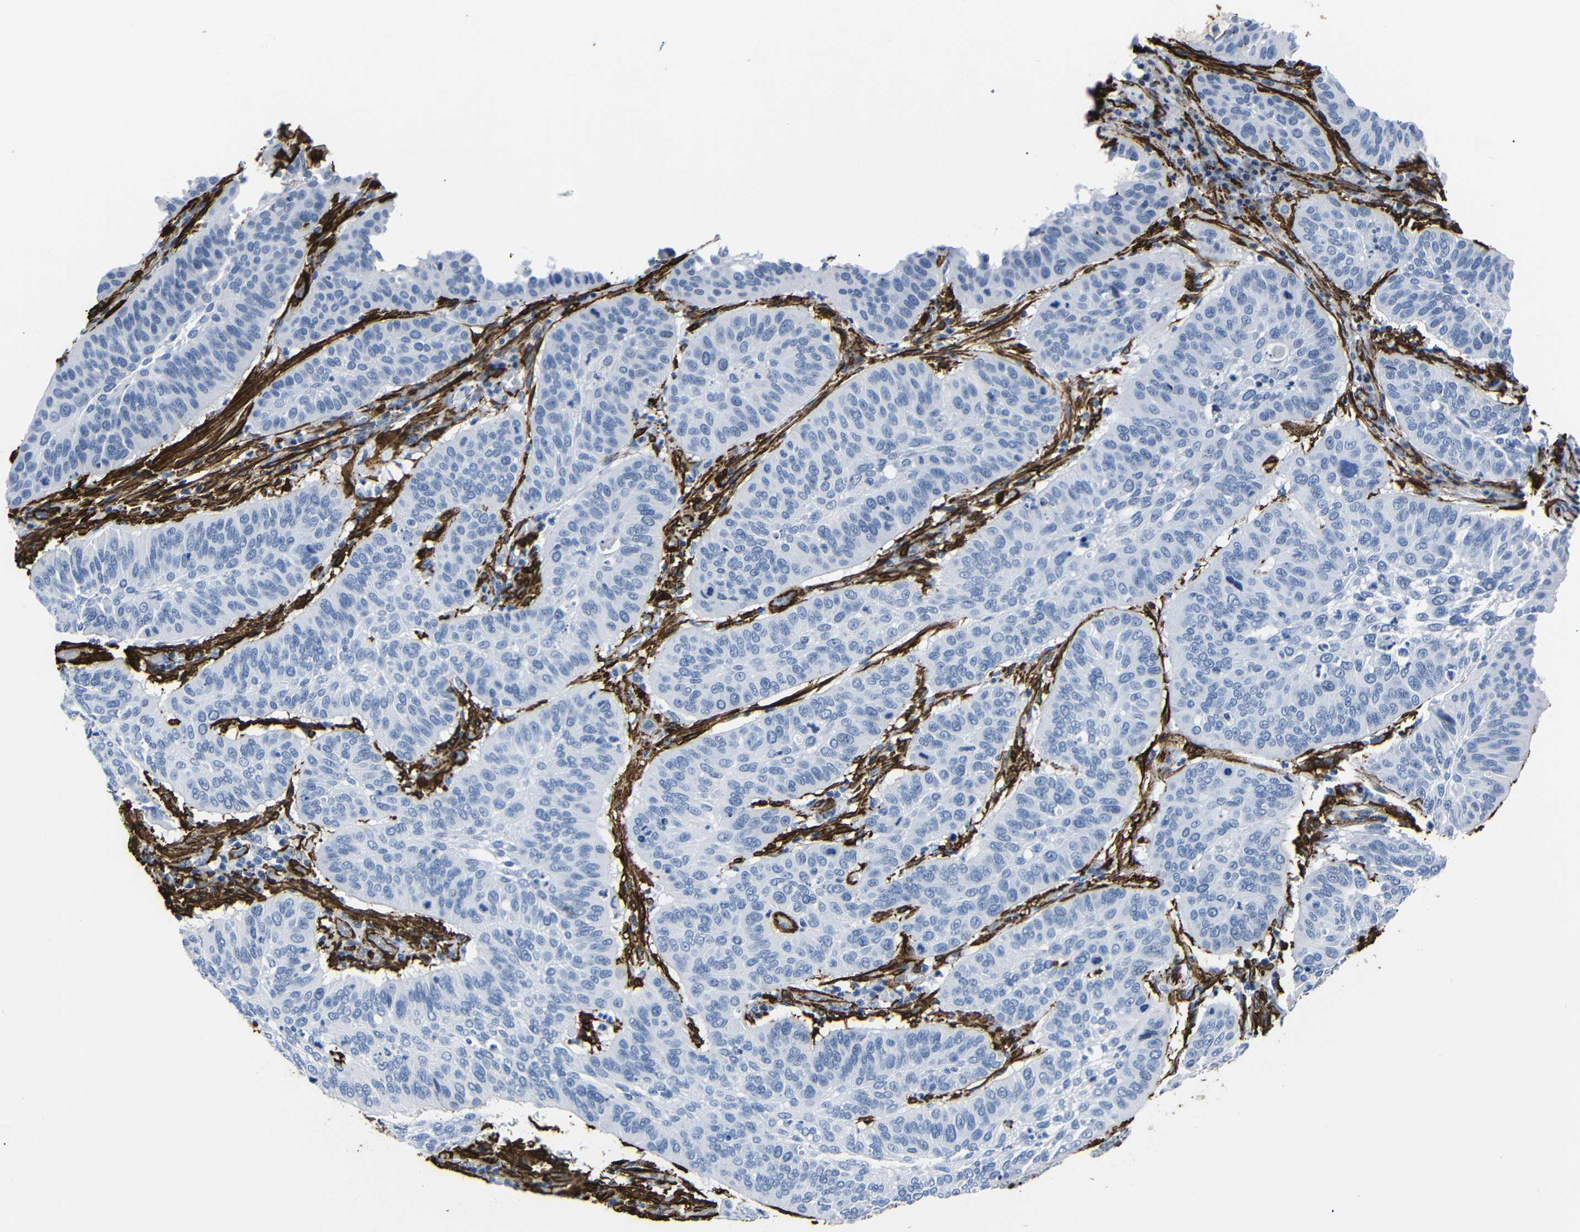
{"staining": {"intensity": "negative", "quantity": "none", "location": "none"}, "tissue": "cervical cancer", "cell_type": "Tumor cells", "image_type": "cancer", "snomed": [{"axis": "morphology", "description": "Squamous cell carcinoma, NOS"}, {"axis": "topography", "description": "Cervix"}], "caption": "Immunohistochemical staining of cervical cancer demonstrates no significant expression in tumor cells.", "gene": "ACTA2", "patient": {"sex": "female", "age": 39}}